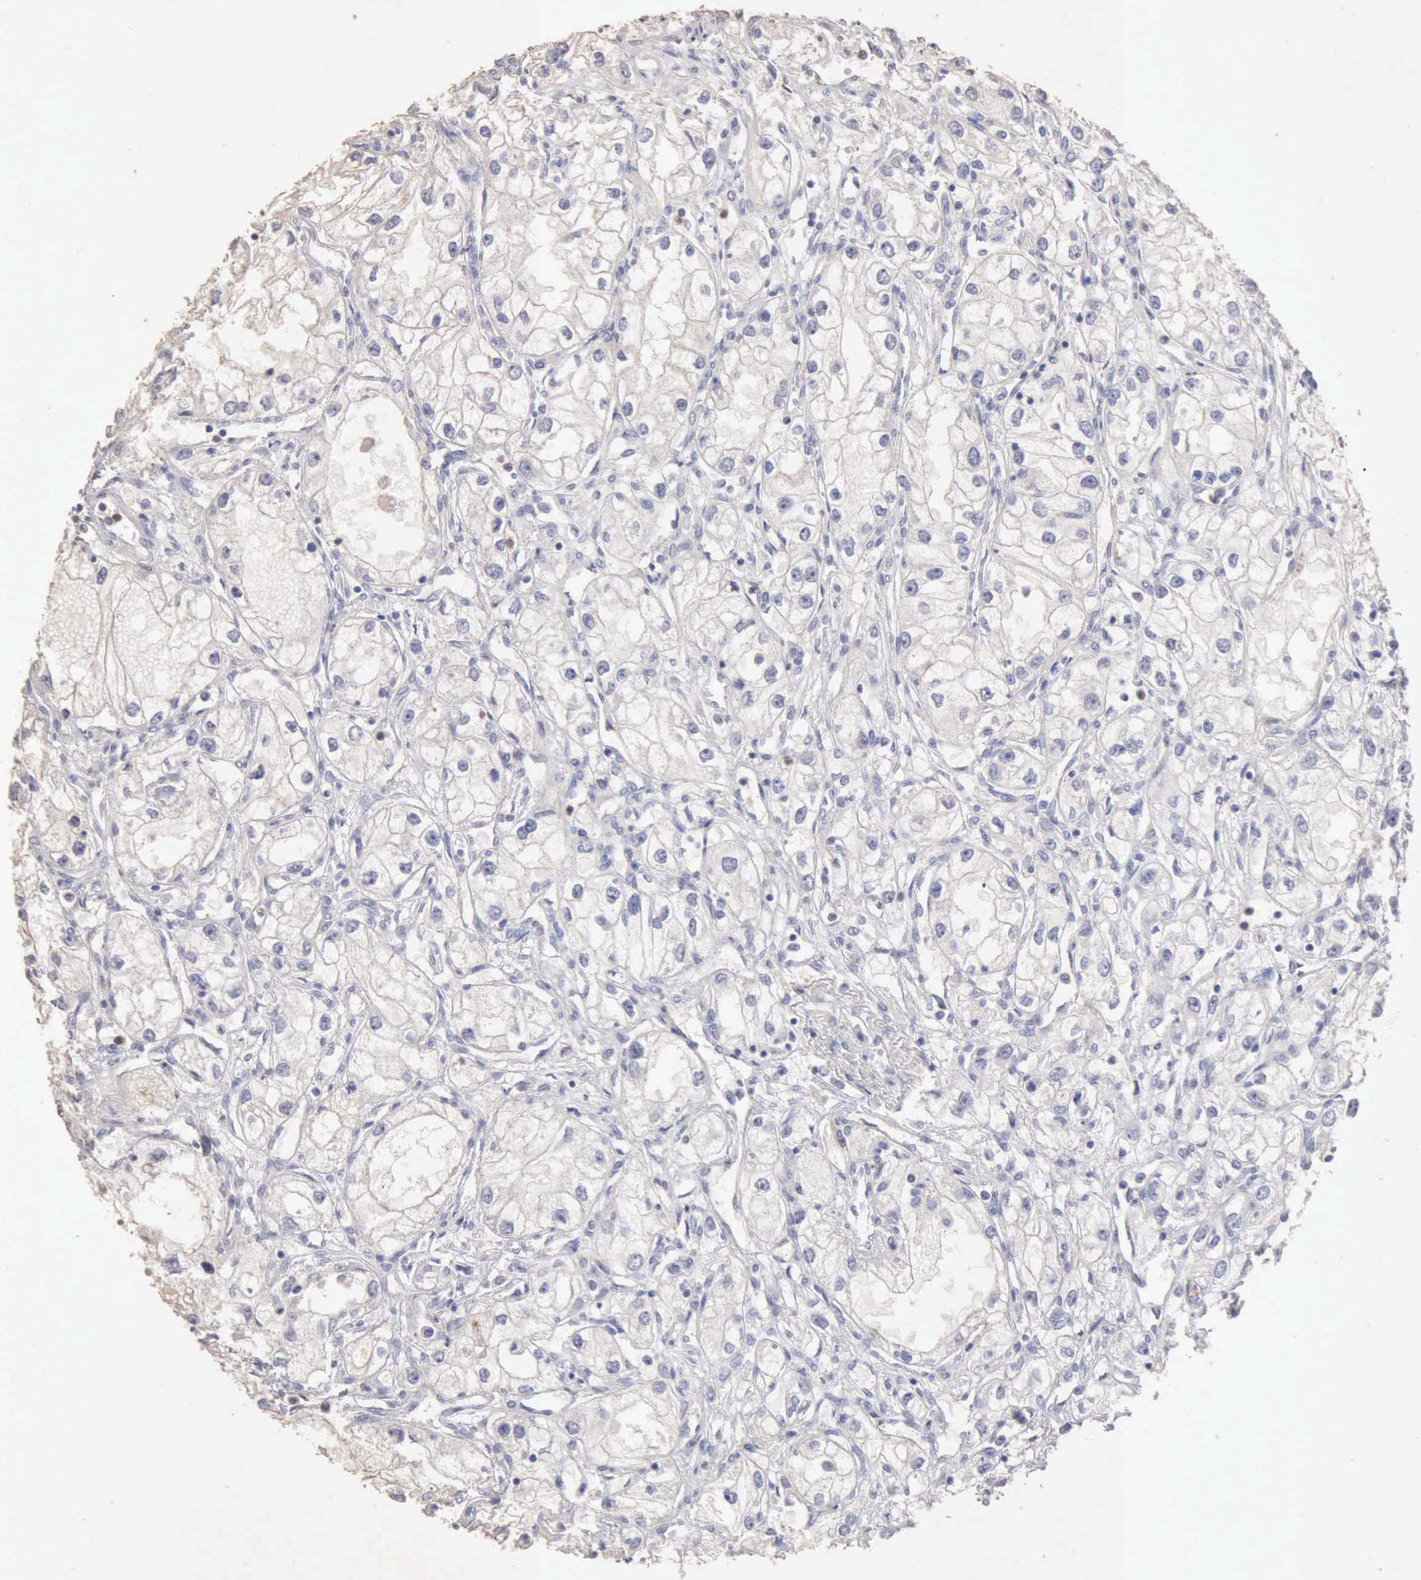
{"staining": {"intensity": "negative", "quantity": "none", "location": "none"}, "tissue": "renal cancer", "cell_type": "Tumor cells", "image_type": "cancer", "snomed": [{"axis": "morphology", "description": "Adenocarcinoma, NOS"}, {"axis": "topography", "description": "Kidney"}], "caption": "IHC of renal adenocarcinoma exhibits no positivity in tumor cells.", "gene": "KRT6B", "patient": {"sex": "male", "age": 57}}